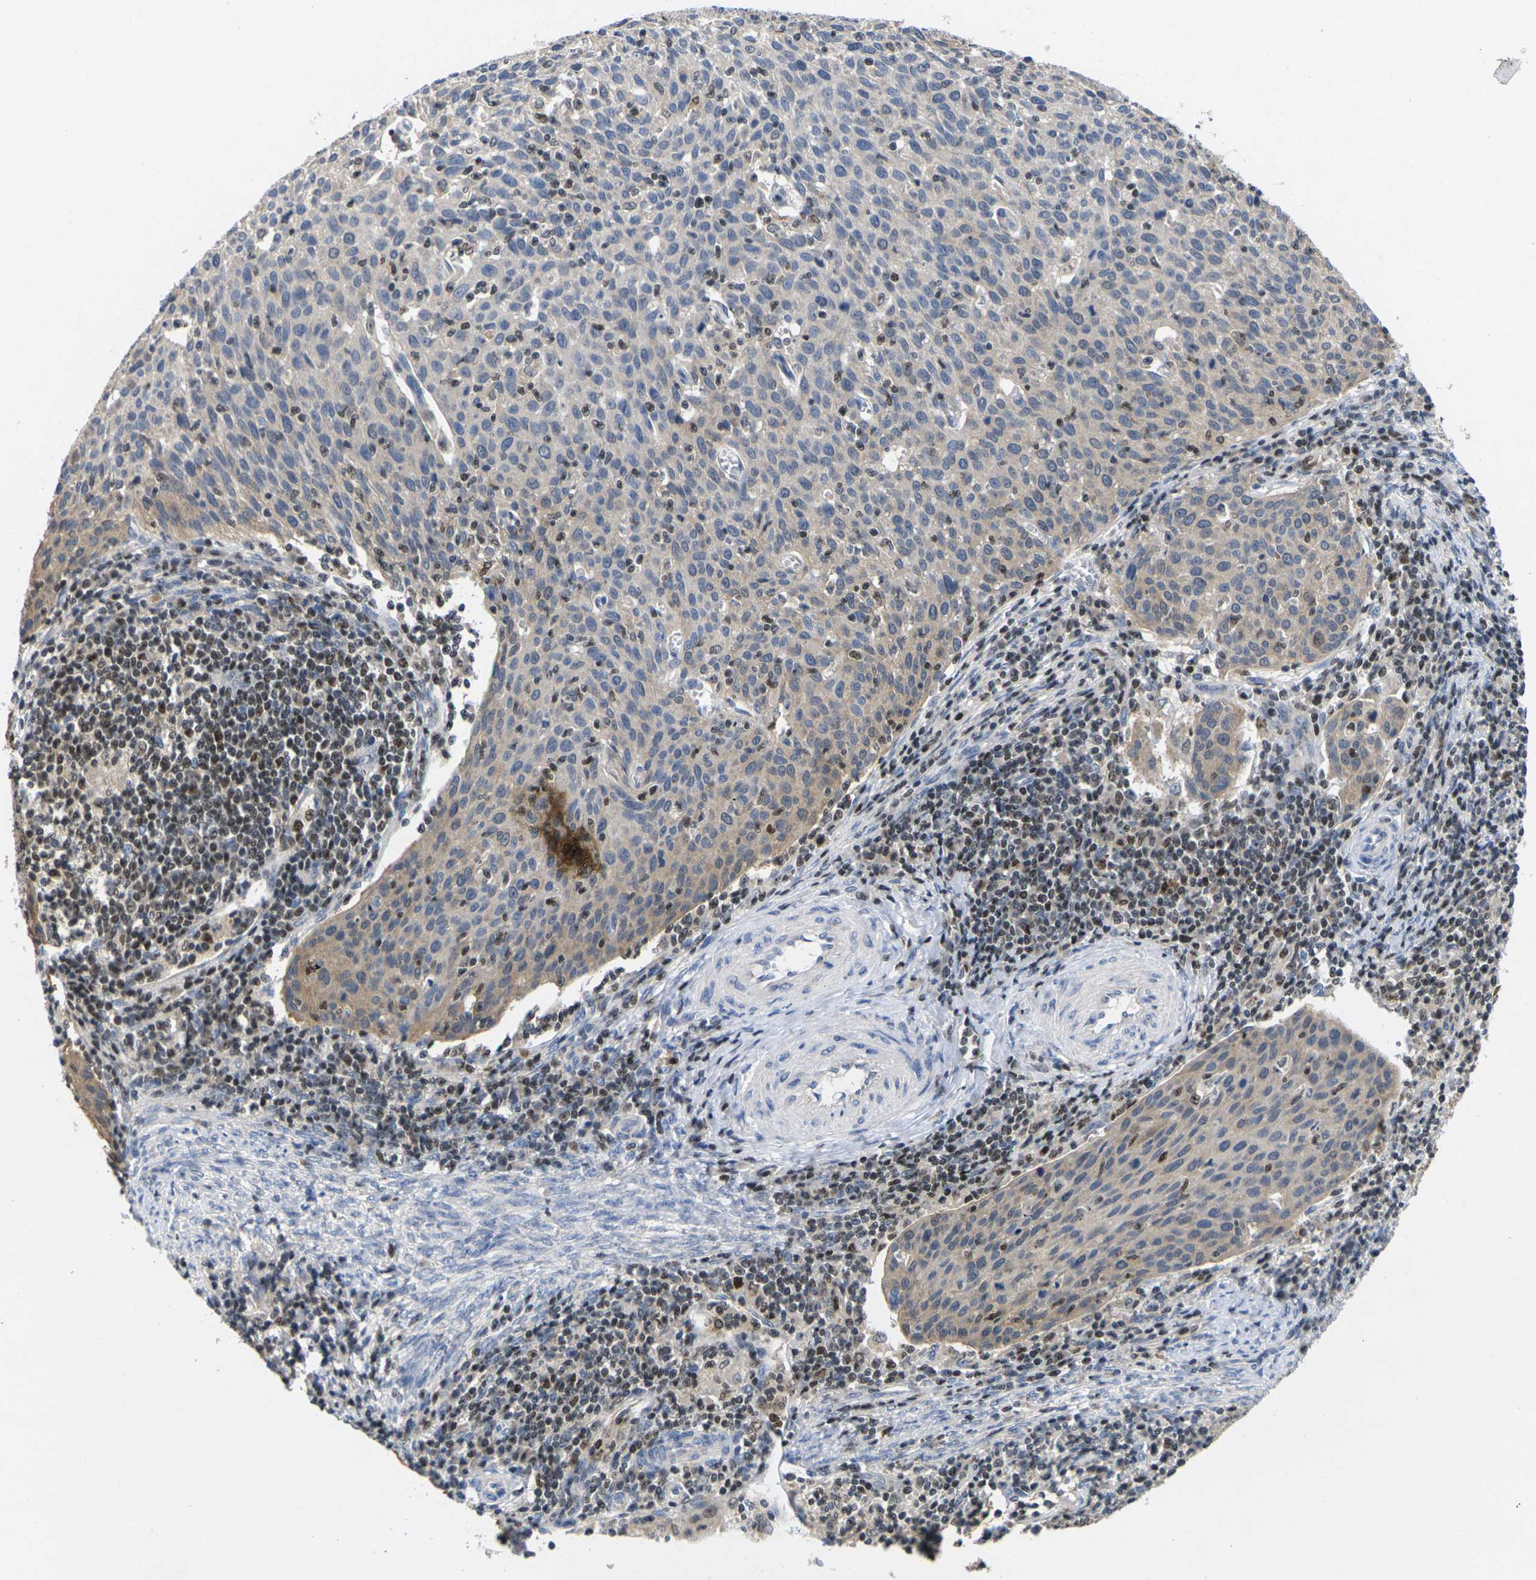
{"staining": {"intensity": "weak", "quantity": "25%-75%", "location": "cytoplasmic/membranous"}, "tissue": "cervical cancer", "cell_type": "Tumor cells", "image_type": "cancer", "snomed": [{"axis": "morphology", "description": "Squamous cell carcinoma, NOS"}, {"axis": "topography", "description": "Cervix"}], "caption": "Approximately 25%-75% of tumor cells in human cervical cancer (squamous cell carcinoma) demonstrate weak cytoplasmic/membranous protein positivity as visualized by brown immunohistochemical staining.", "gene": "IKZF1", "patient": {"sex": "female", "age": 38}}